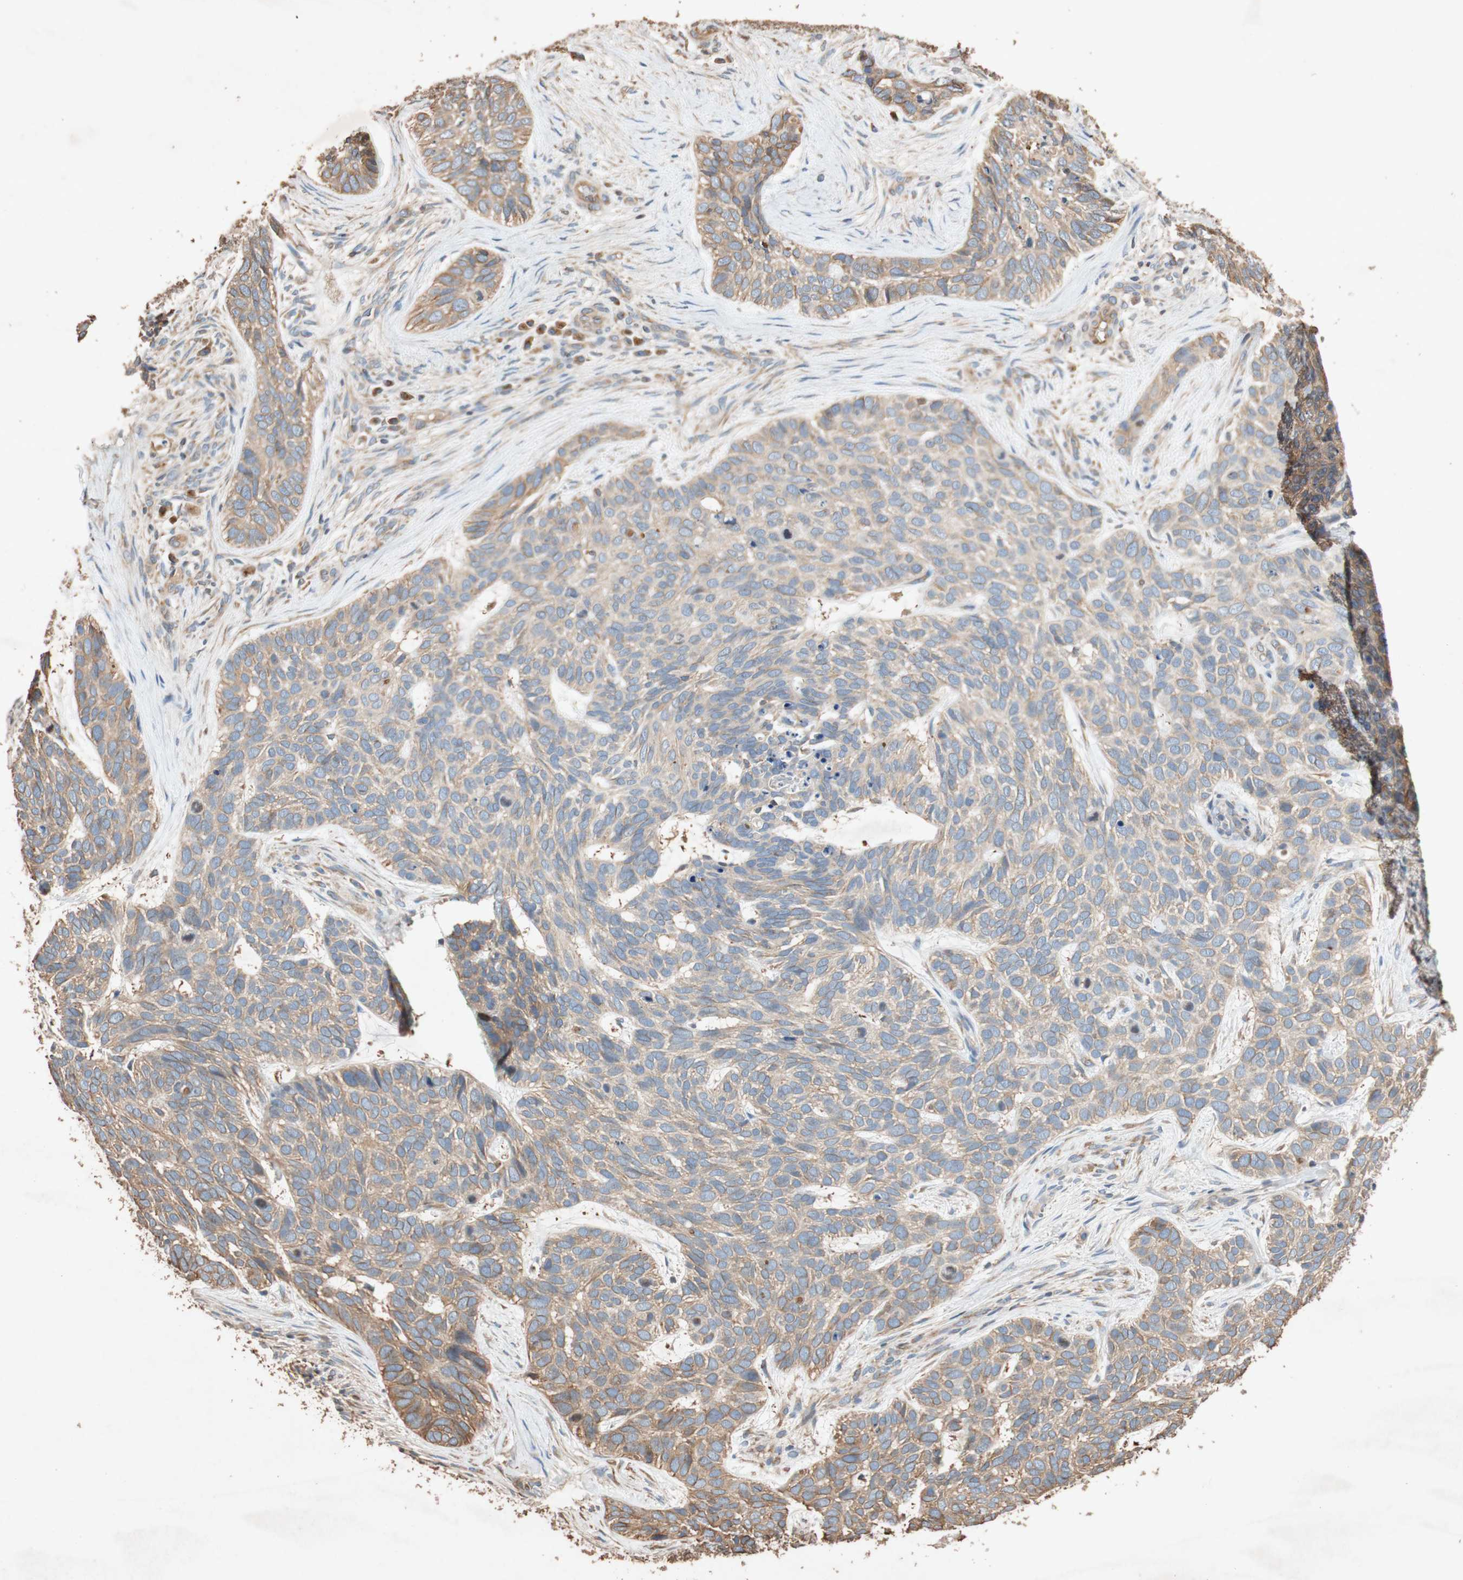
{"staining": {"intensity": "weak", "quantity": "25%-75%", "location": "cytoplasmic/membranous"}, "tissue": "skin cancer", "cell_type": "Tumor cells", "image_type": "cancer", "snomed": [{"axis": "morphology", "description": "Basal cell carcinoma"}, {"axis": "topography", "description": "Skin"}], "caption": "Human skin basal cell carcinoma stained with a protein marker exhibits weak staining in tumor cells.", "gene": "TUBB", "patient": {"sex": "male", "age": 87}}